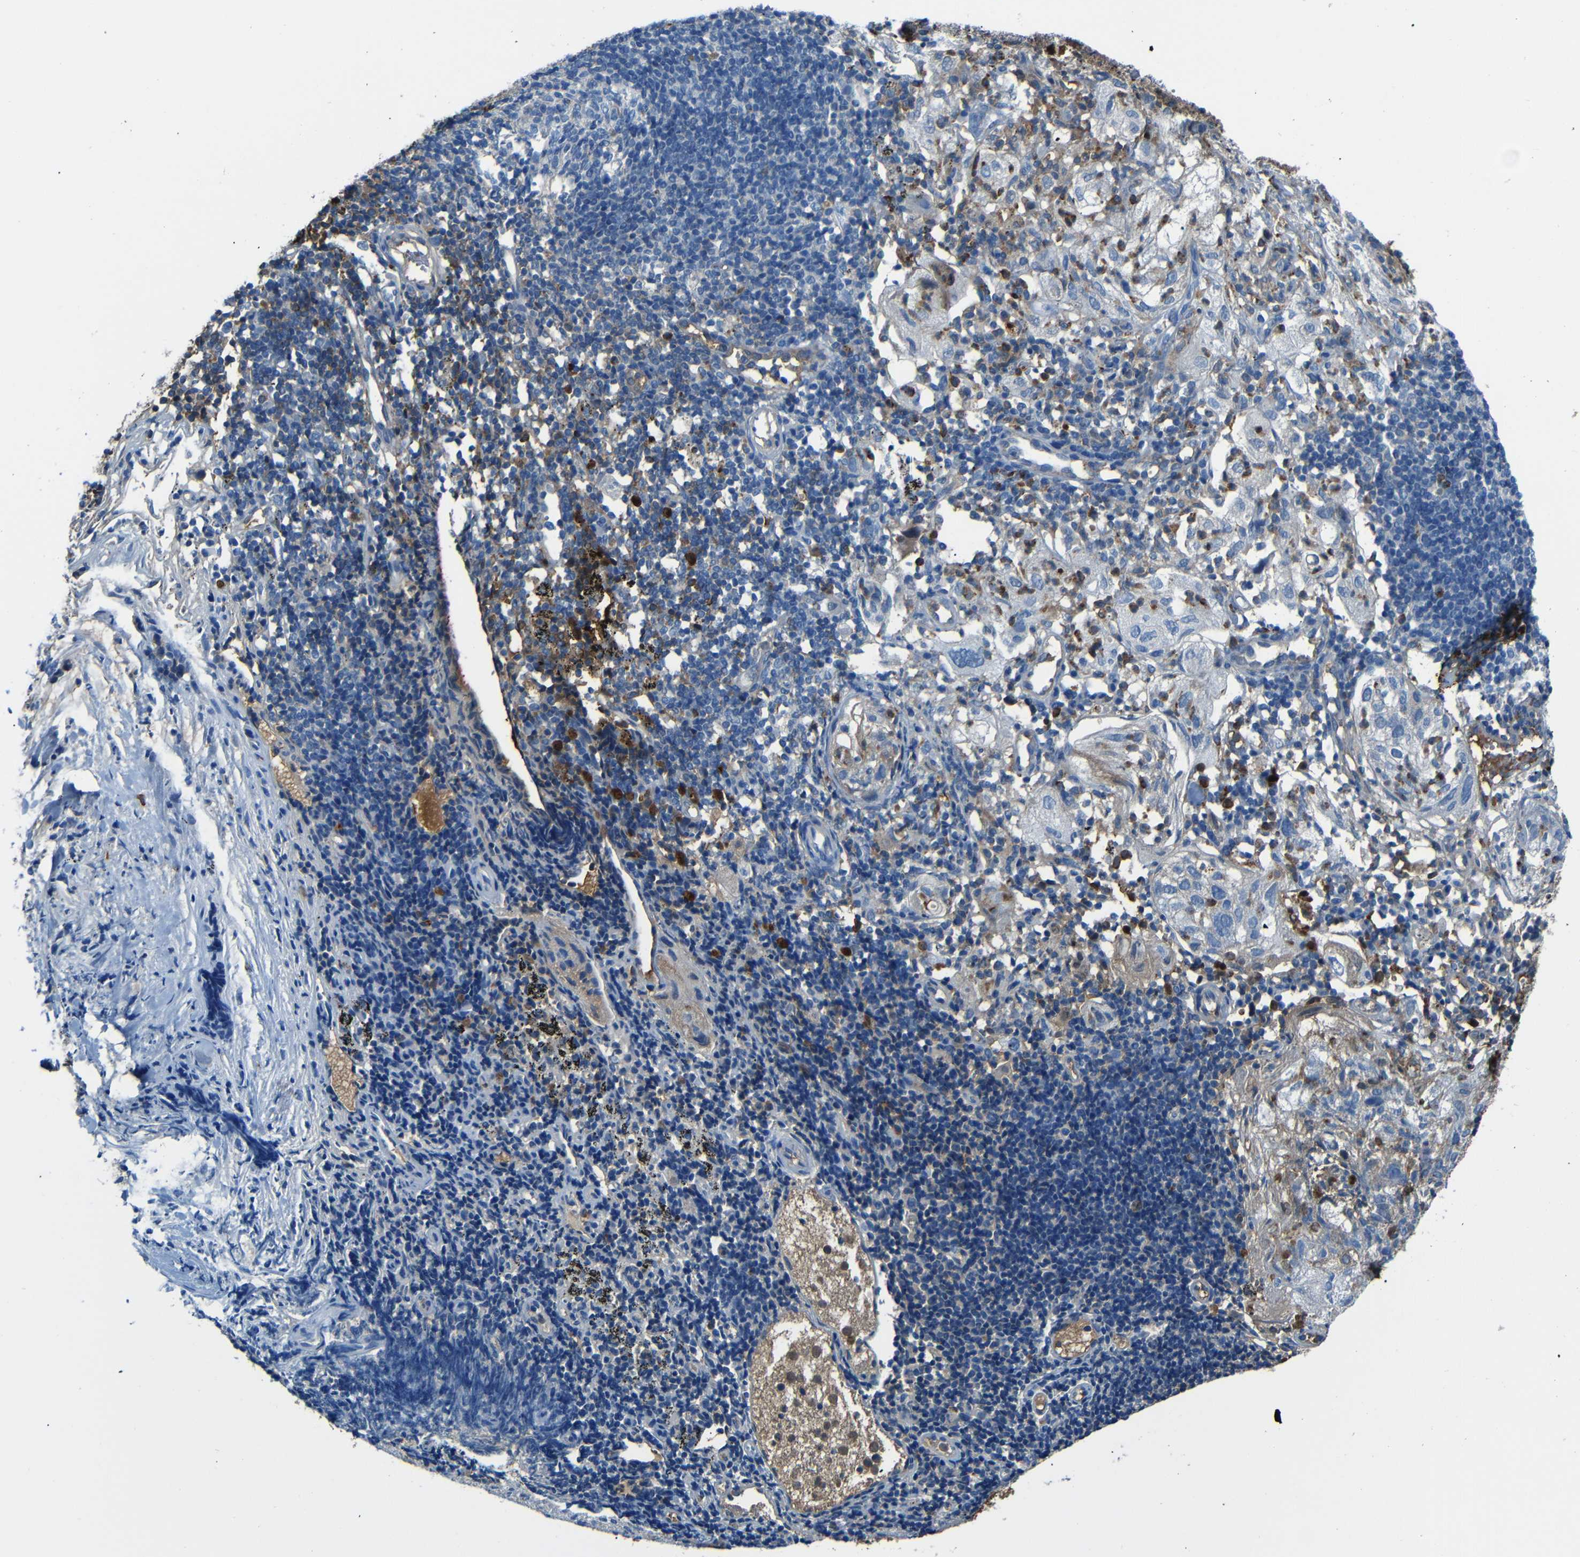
{"staining": {"intensity": "negative", "quantity": "none", "location": "none"}, "tissue": "lung cancer", "cell_type": "Tumor cells", "image_type": "cancer", "snomed": [{"axis": "morphology", "description": "Inflammation, NOS"}, {"axis": "morphology", "description": "Squamous cell carcinoma, NOS"}, {"axis": "topography", "description": "Lymph node"}, {"axis": "topography", "description": "Soft tissue"}, {"axis": "topography", "description": "Lung"}], "caption": "Human lung cancer (squamous cell carcinoma) stained for a protein using immunohistochemistry (IHC) demonstrates no positivity in tumor cells.", "gene": "SERPINA1", "patient": {"sex": "male", "age": 66}}